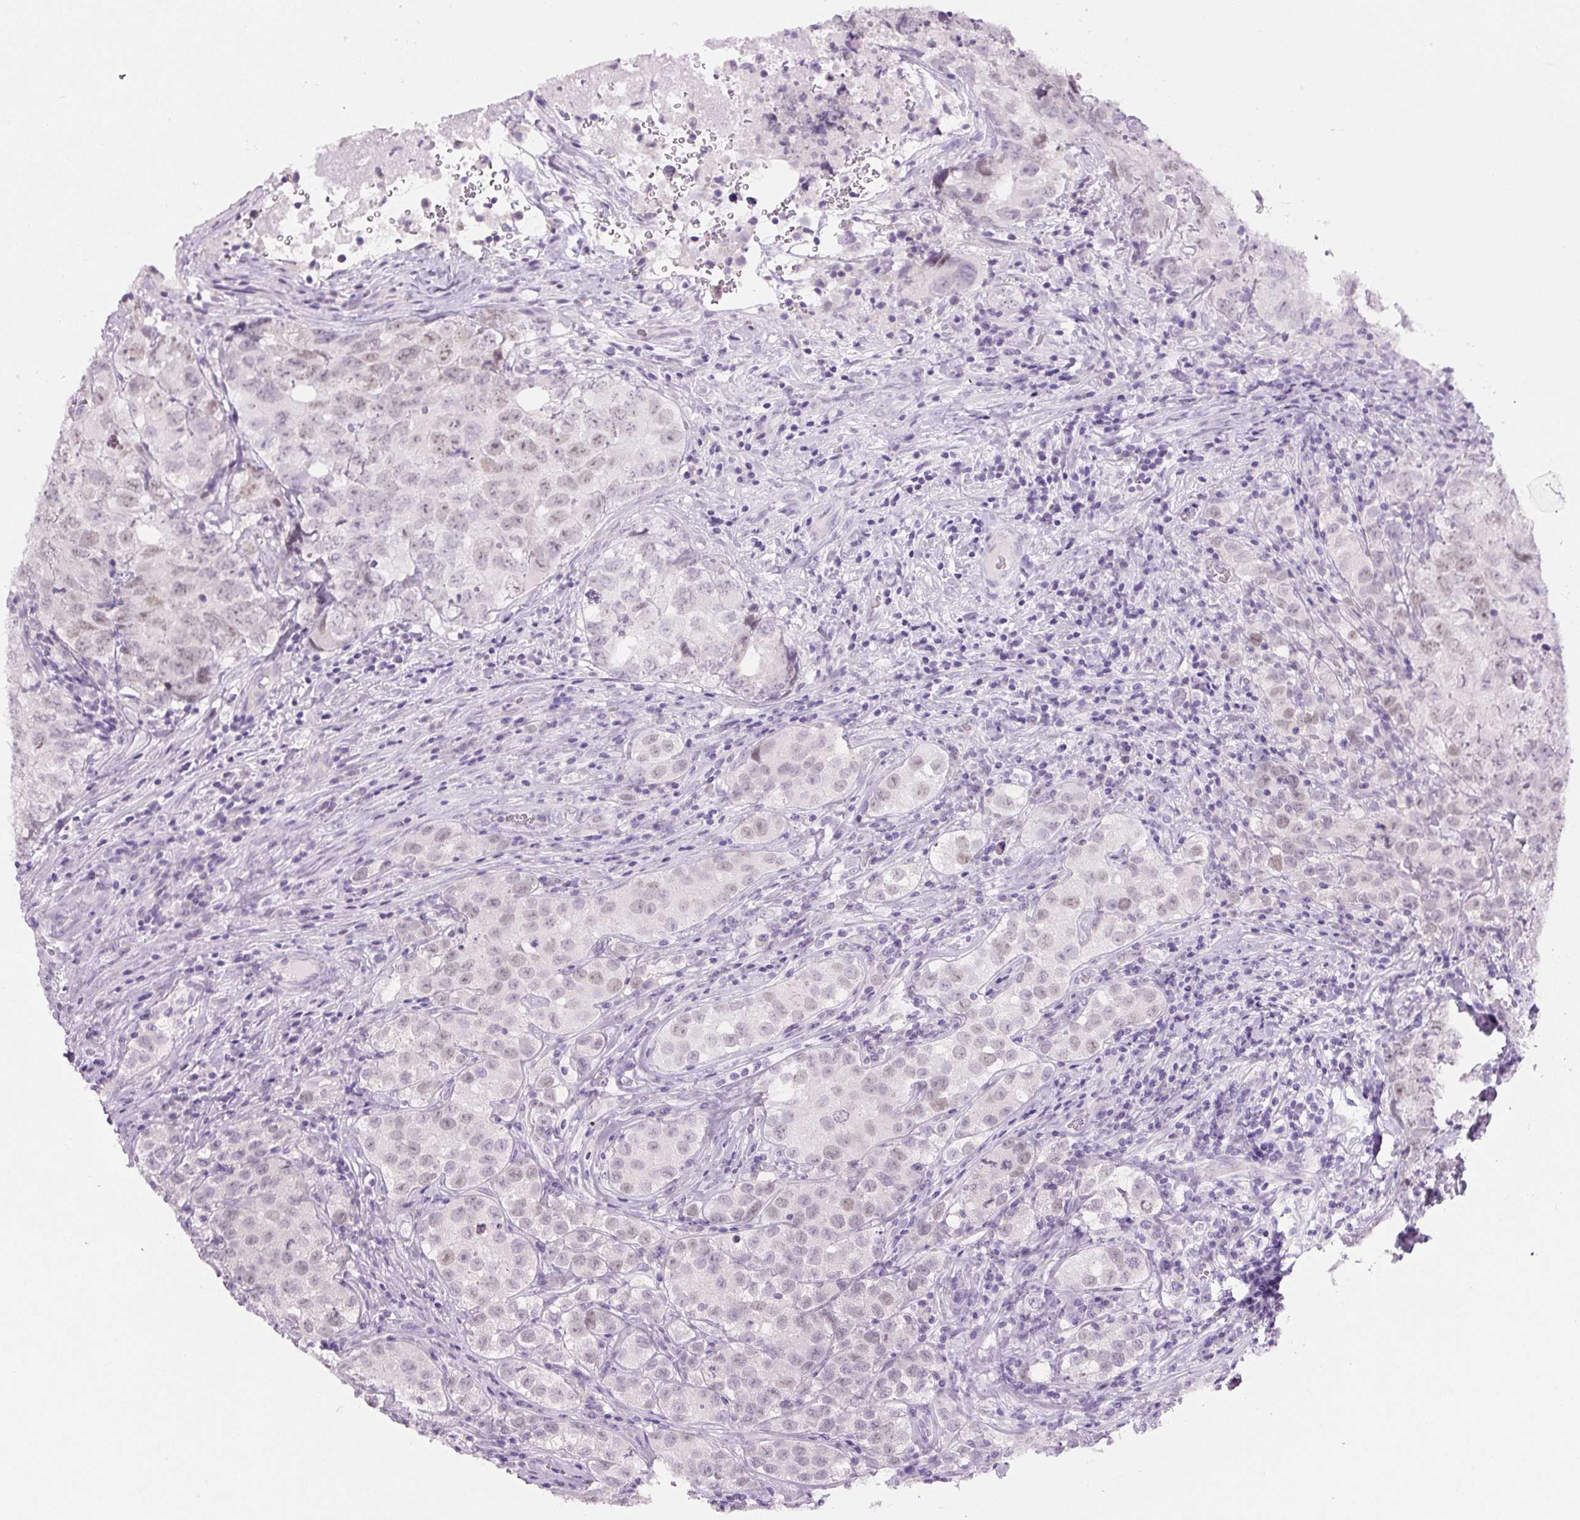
{"staining": {"intensity": "weak", "quantity": "25%-75%", "location": "nuclear"}, "tissue": "testis cancer", "cell_type": "Tumor cells", "image_type": "cancer", "snomed": [{"axis": "morphology", "description": "Seminoma, NOS"}, {"axis": "morphology", "description": "Carcinoma, Embryonal, NOS"}, {"axis": "topography", "description": "Testis"}], "caption": "Immunohistochemical staining of human testis cancer (seminoma) reveals low levels of weak nuclear protein positivity in approximately 25%-75% of tumor cells.", "gene": "SIX1", "patient": {"sex": "male", "age": 43}}